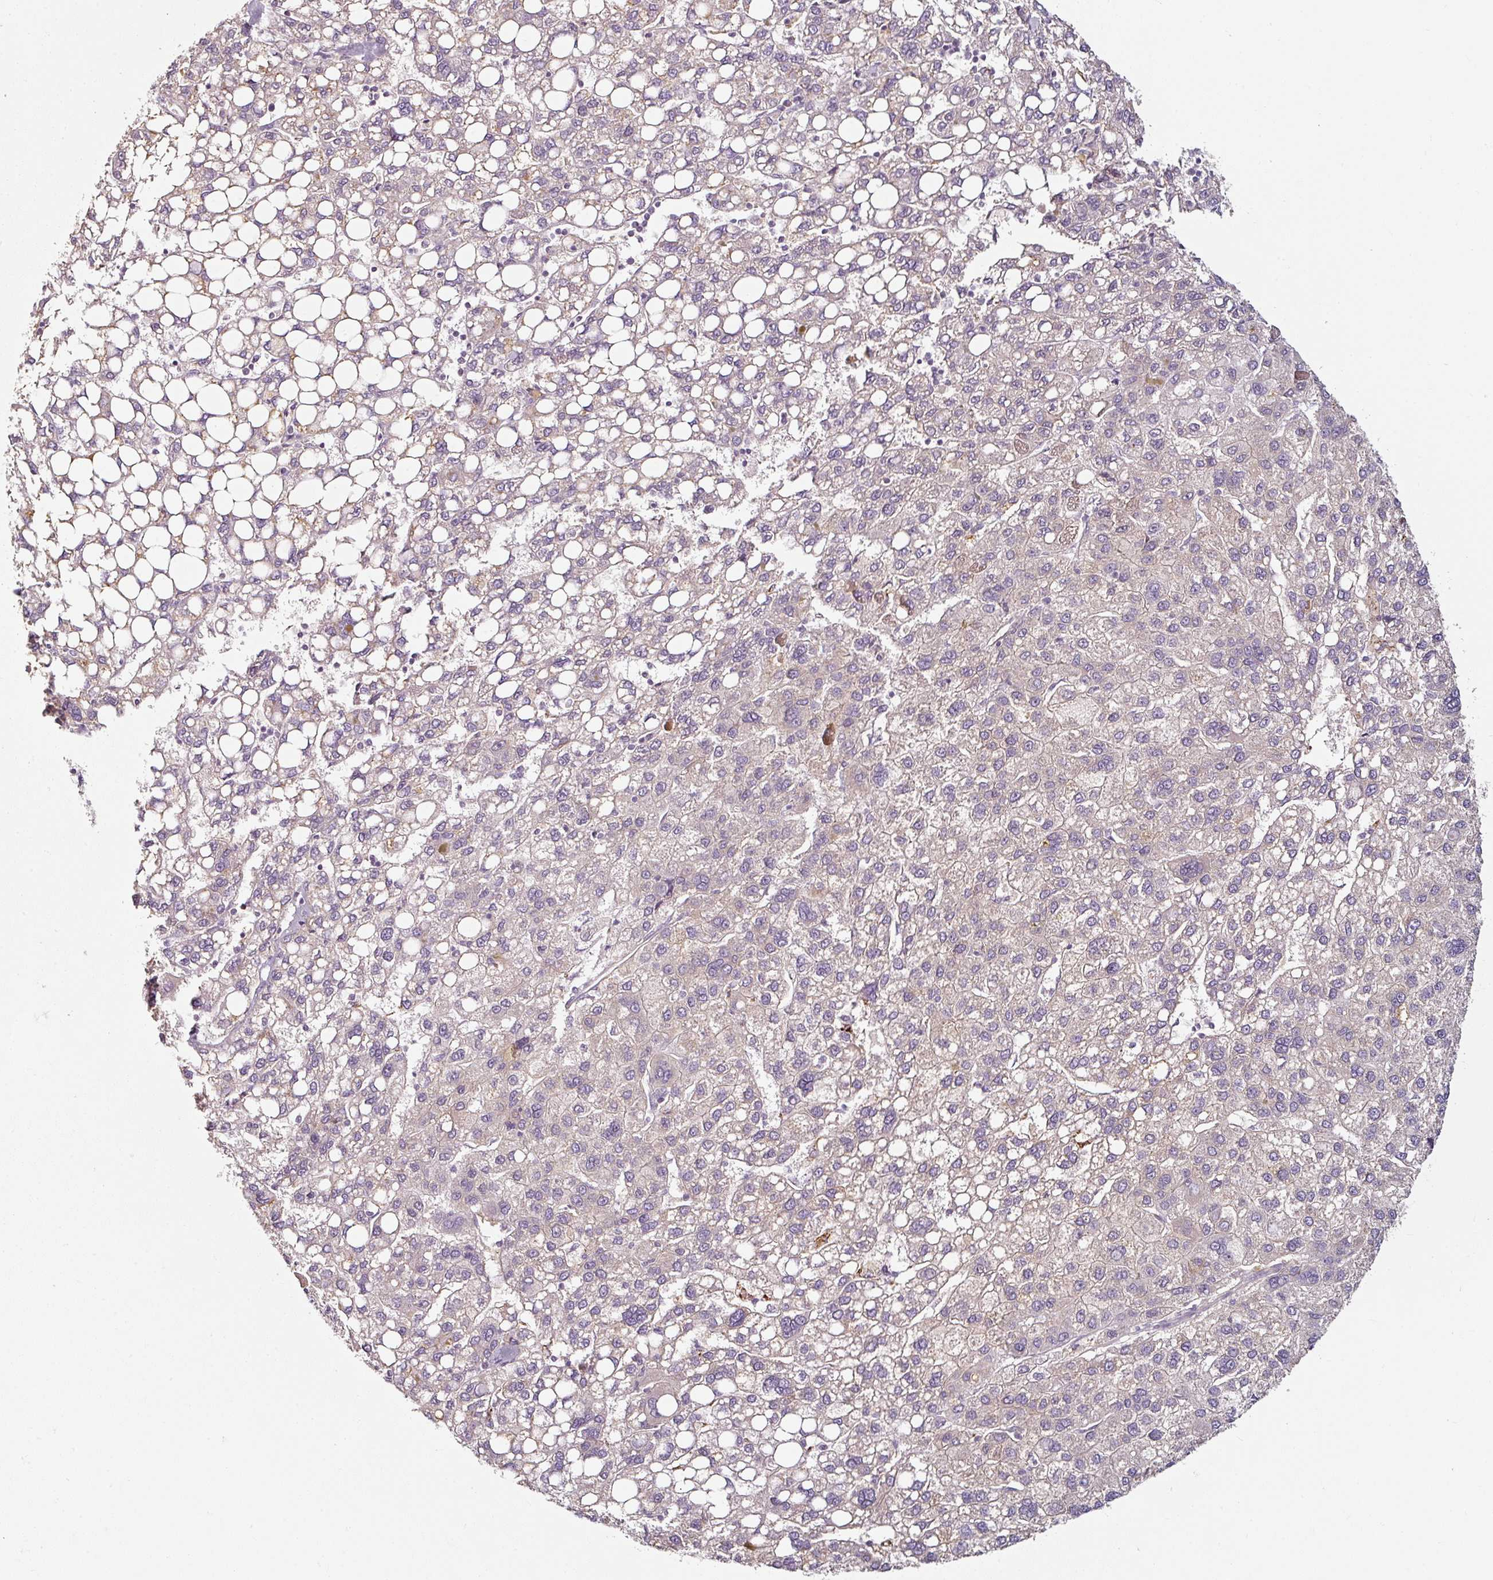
{"staining": {"intensity": "negative", "quantity": "none", "location": "none"}, "tissue": "liver cancer", "cell_type": "Tumor cells", "image_type": "cancer", "snomed": [{"axis": "morphology", "description": "Carcinoma, Hepatocellular, NOS"}, {"axis": "topography", "description": "Liver"}], "caption": "Image shows no significant protein staining in tumor cells of liver hepatocellular carcinoma.", "gene": "CAP2", "patient": {"sex": "female", "age": 82}}